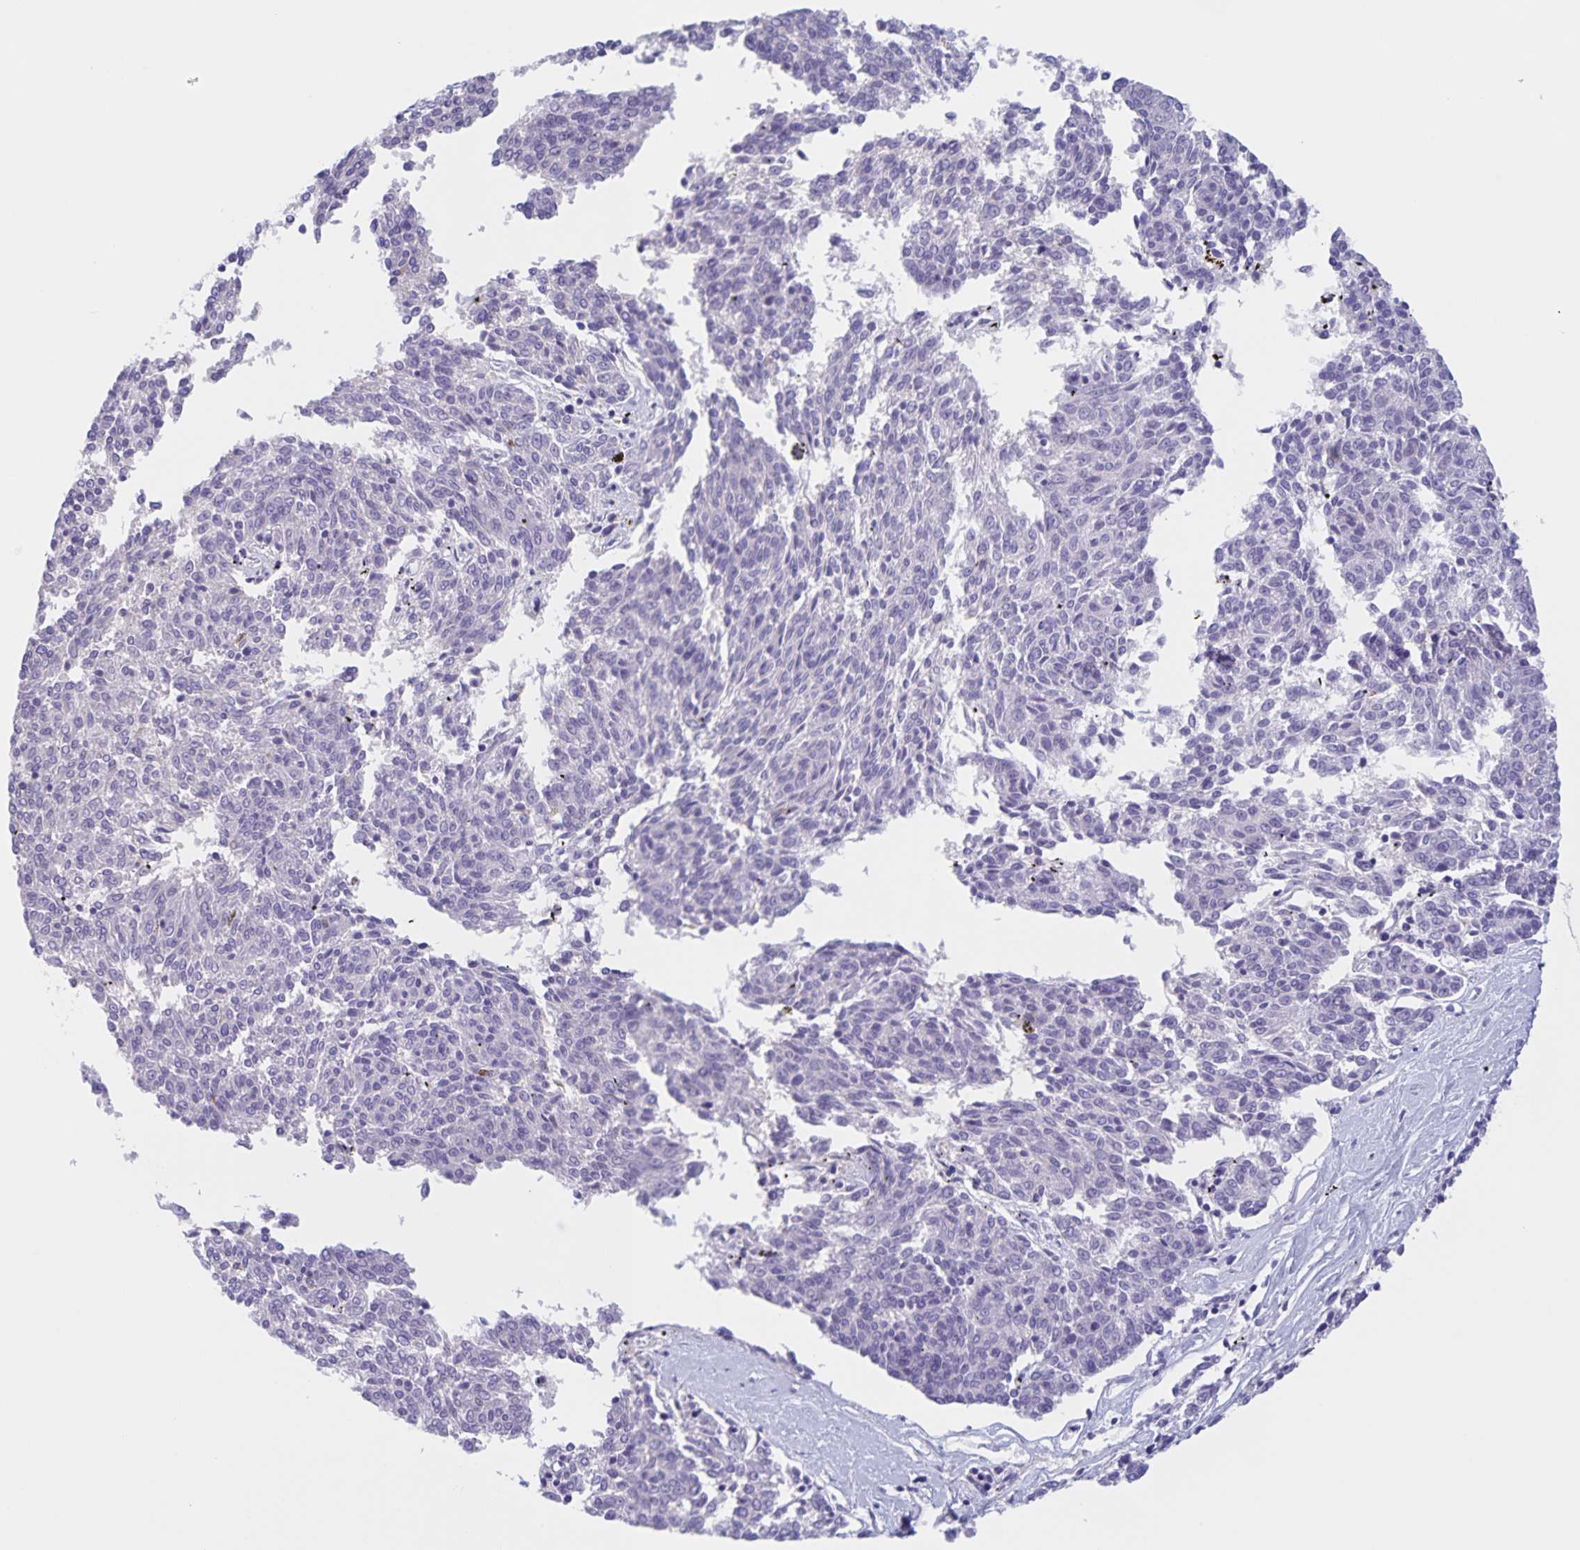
{"staining": {"intensity": "negative", "quantity": "none", "location": "none"}, "tissue": "melanoma", "cell_type": "Tumor cells", "image_type": "cancer", "snomed": [{"axis": "morphology", "description": "Malignant melanoma, NOS"}, {"axis": "topography", "description": "Skin"}], "caption": "Melanoma was stained to show a protein in brown. There is no significant expression in tumor cells. (IHC, brightfield microscopy, high magnification).", "gene": "DMGDH", "patient": {"sex": "female", "age": 72}}